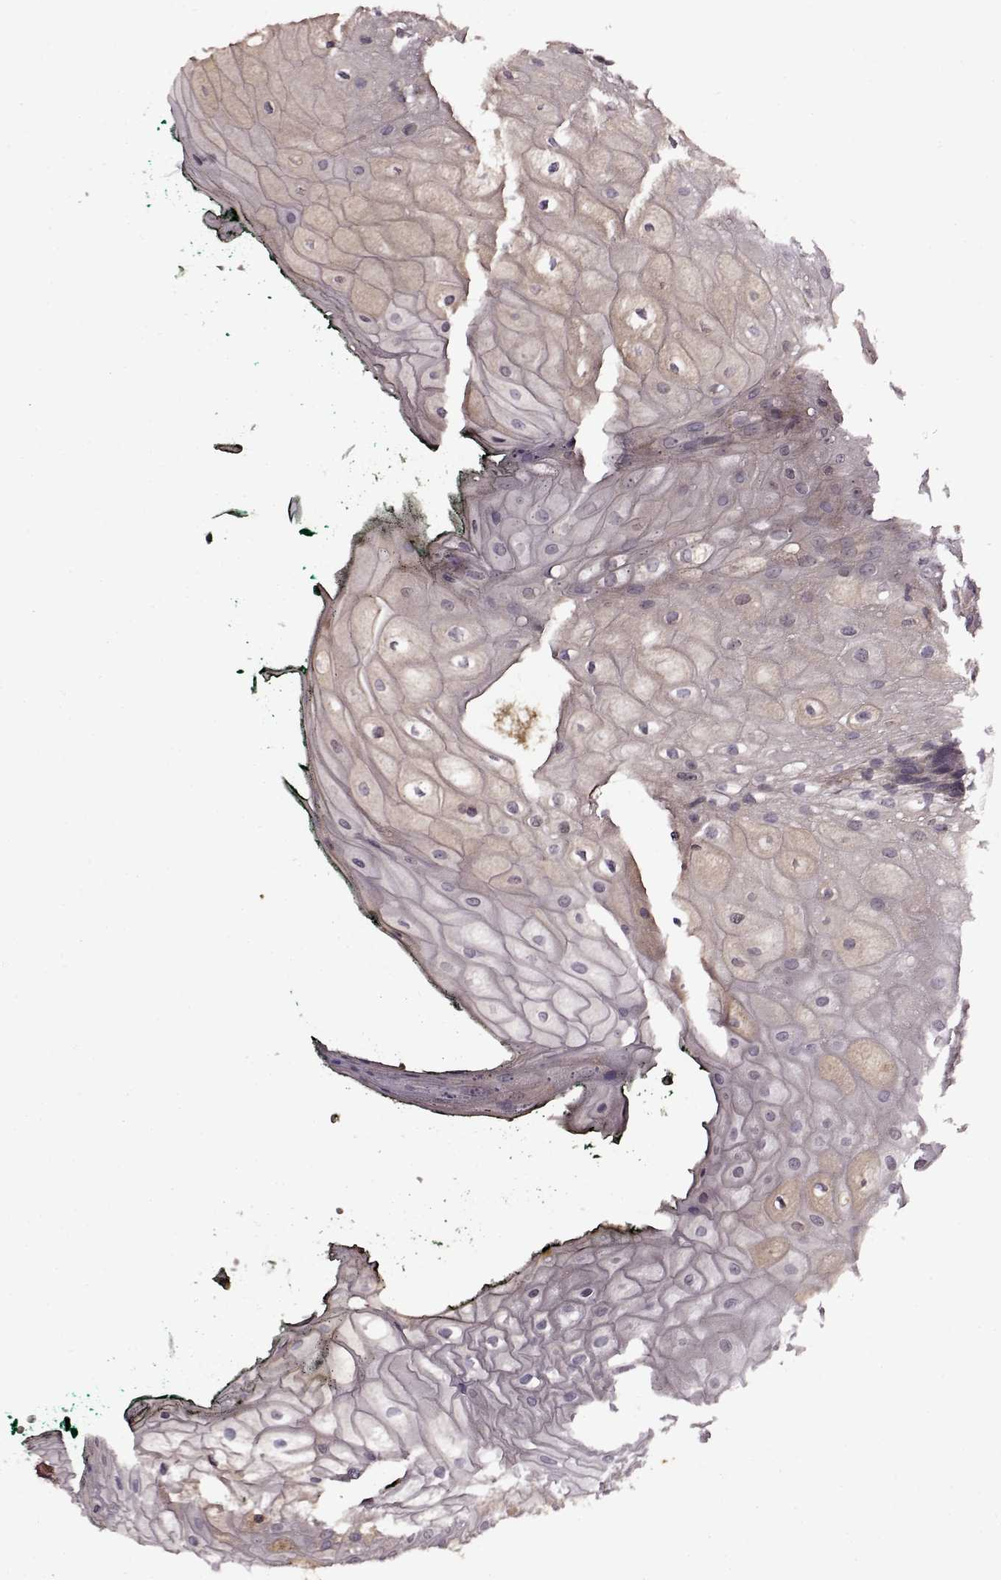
{"staining": {"intensity": "negative", "quantity": "none", "location": "none"}, "tissue": "oral mucosa", "cell_type": "Squamous epithelial cells", "image_type": "normal", "snomed": [{"axis": "morphology", "description": "Normal tissue, NOS"}, {"axis": "topography", "description": "Oral tissue"}, {"axis": "topography", "description": "Head-Neck"}], "caption": "A photomicrograph of human oral mucosa is negative for staining in squamous epithelial cells. The staining is performed using DAB brown chromogen with nuclei counter-stained in using hematoxylin.", "gene": "MAIP1", "patient": {"sex": "female", "age": 68}}